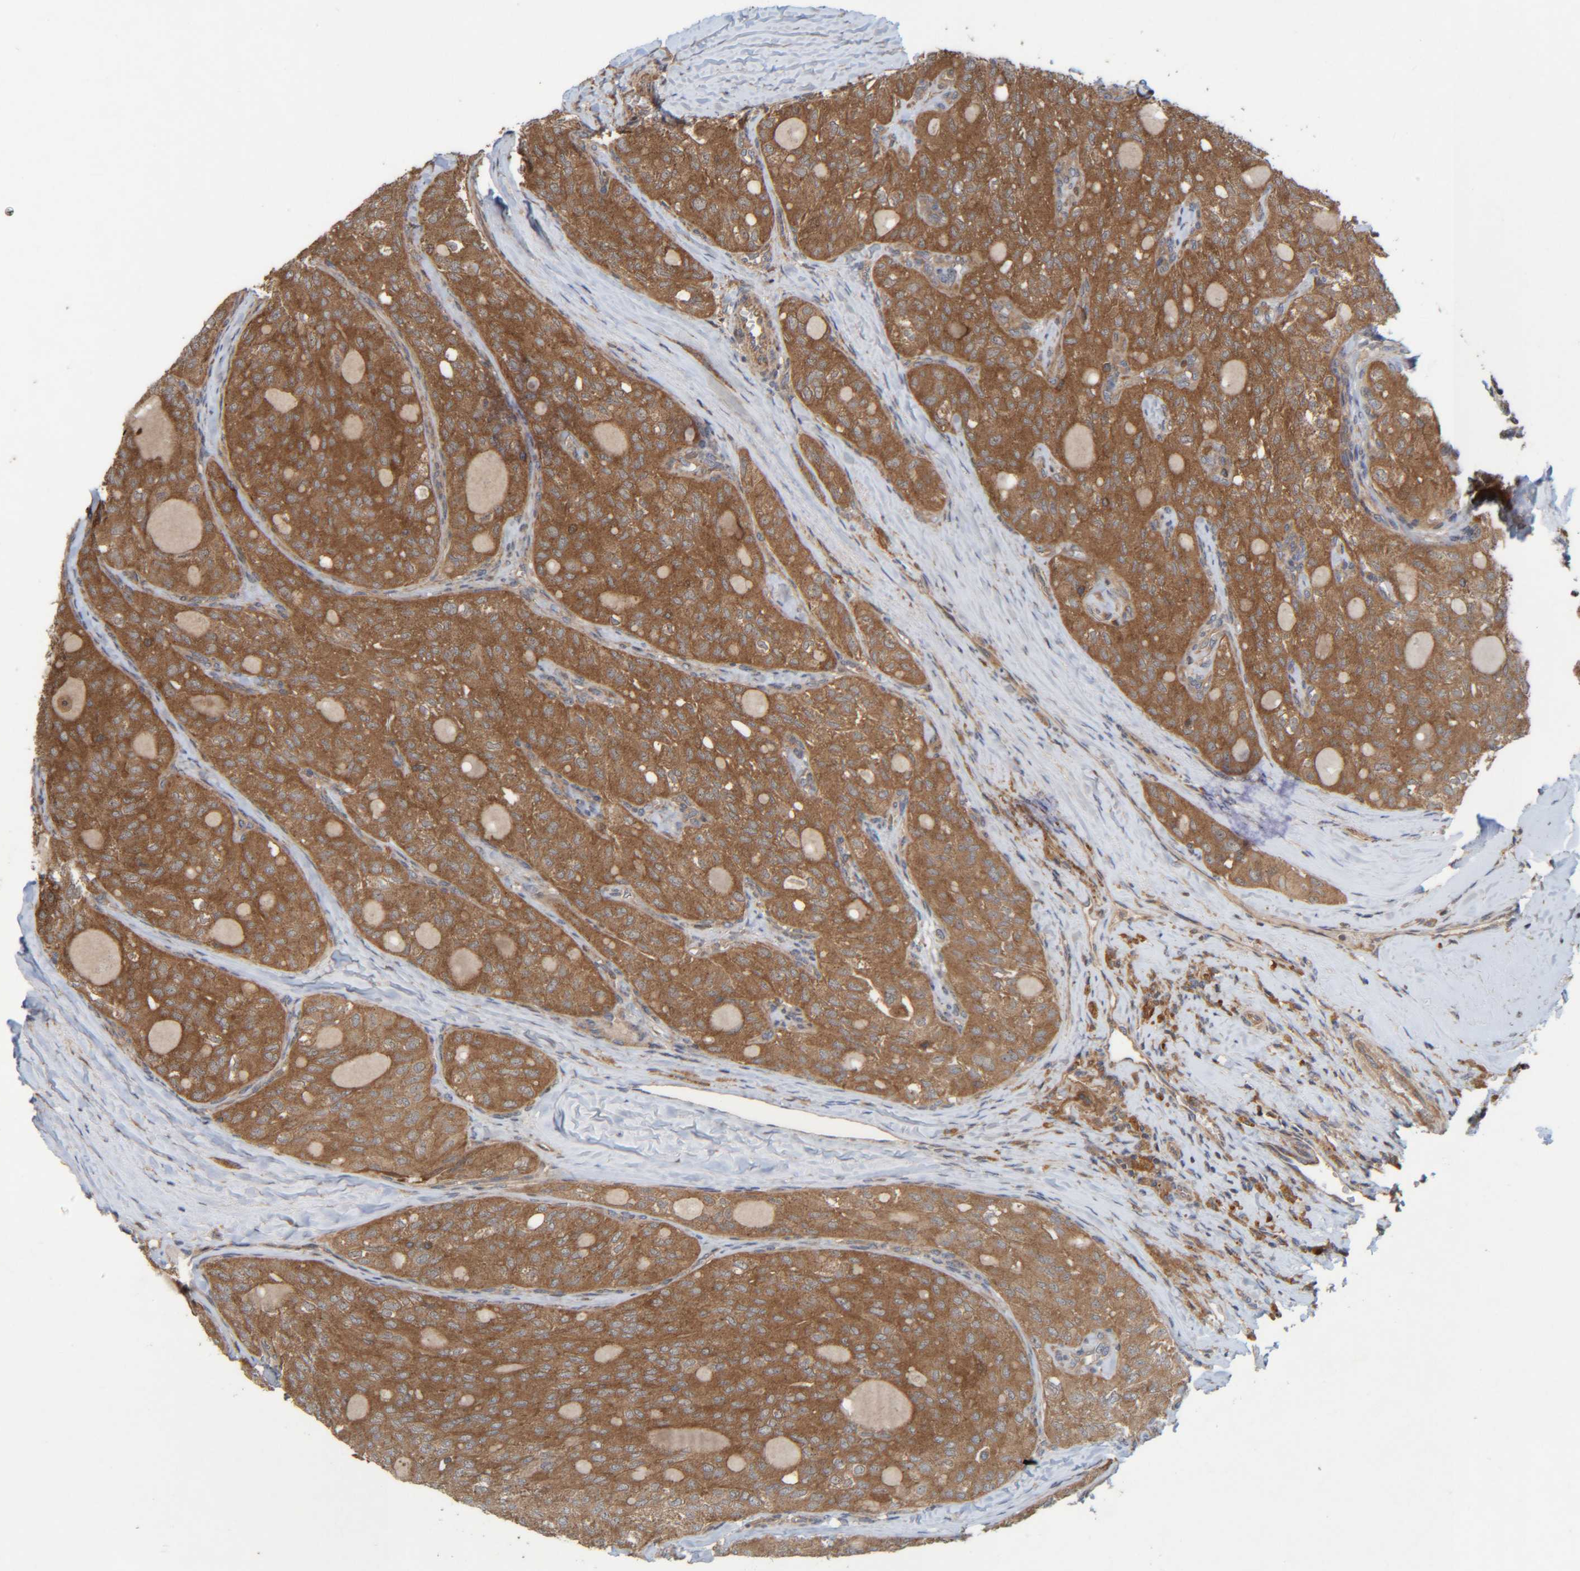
{"staining": {"intensity": "moderate", "quantity": ">75%", "location": "cytoplasmic/membranous"}, "tissue": "thyroid cancer", "cell_type": "Tumor cells", "image_type": "cancer", "snomed": [{"axis": "morphology", "description": "Follicular adenoma carcinoma, NOS"}, {"axis": "topography", "description": "Thyroid gland"}], "caption": "Human follicular adenoma carcinoma (thyroid) stained with a brown dye reveals moderate cytoplasmic/membranous positive staining in about >75% of tumor cells.", "gene": "CCDC57", "patient": {"sex": "male", "age": 75}}